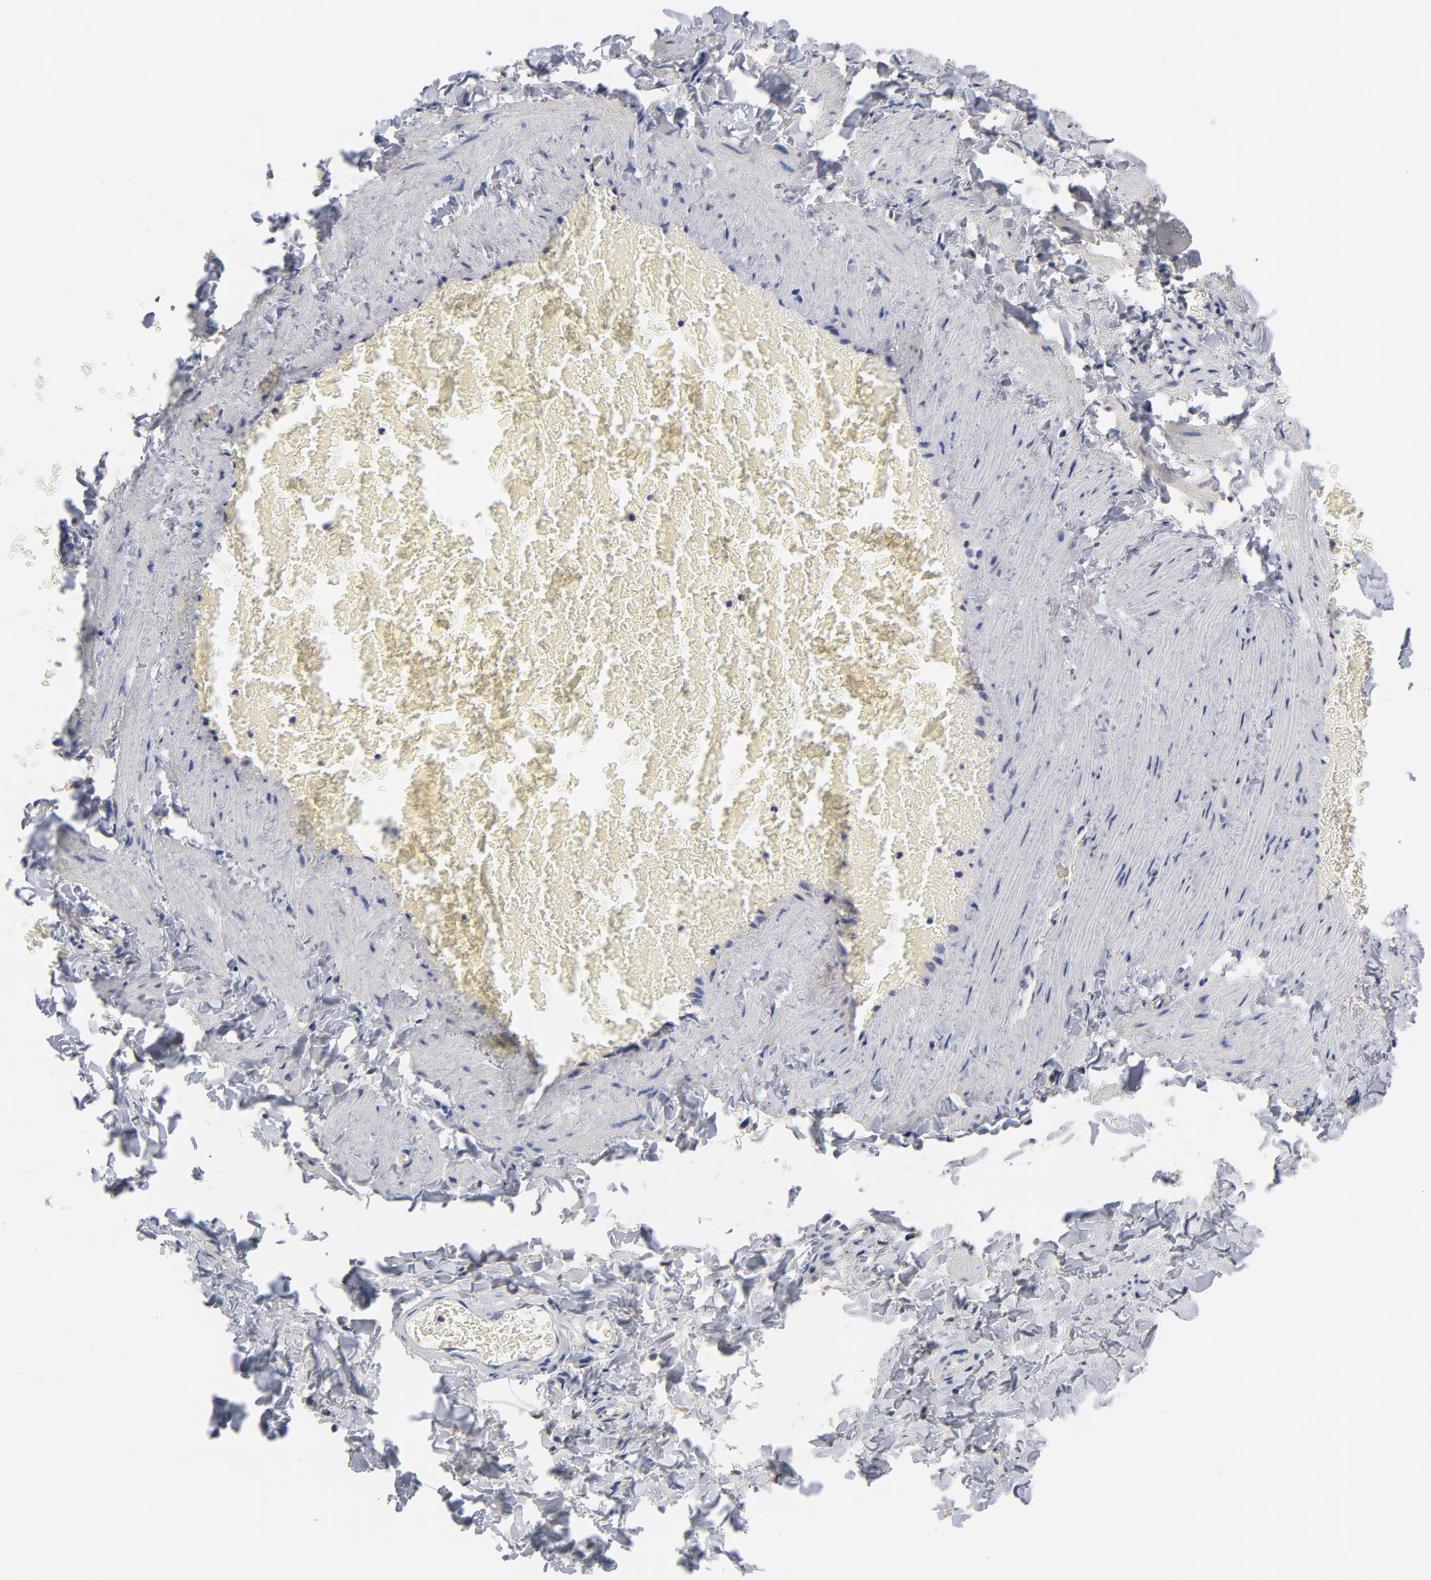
{"staining": {"intensity": "negative", "quantity": "none", "location": "none"}, "tissue": "adipose tissue", "cell_type": "Adipocytes", "image_type": "normal", "snomed": [{"axis": "morphology", "description": "Normal tissue, NOS"}, {"axis": "topography", "description": "Vascular tissue"}], "caption": "Adipose tissue was stained to show a protein in brown. There is no significant positivity in adipocytes. (DAB (3,3'-diaminobenzidine) IHC, high magnification).", "gene": "TLR4", "patient": {"sex": "male", "age": 41}}